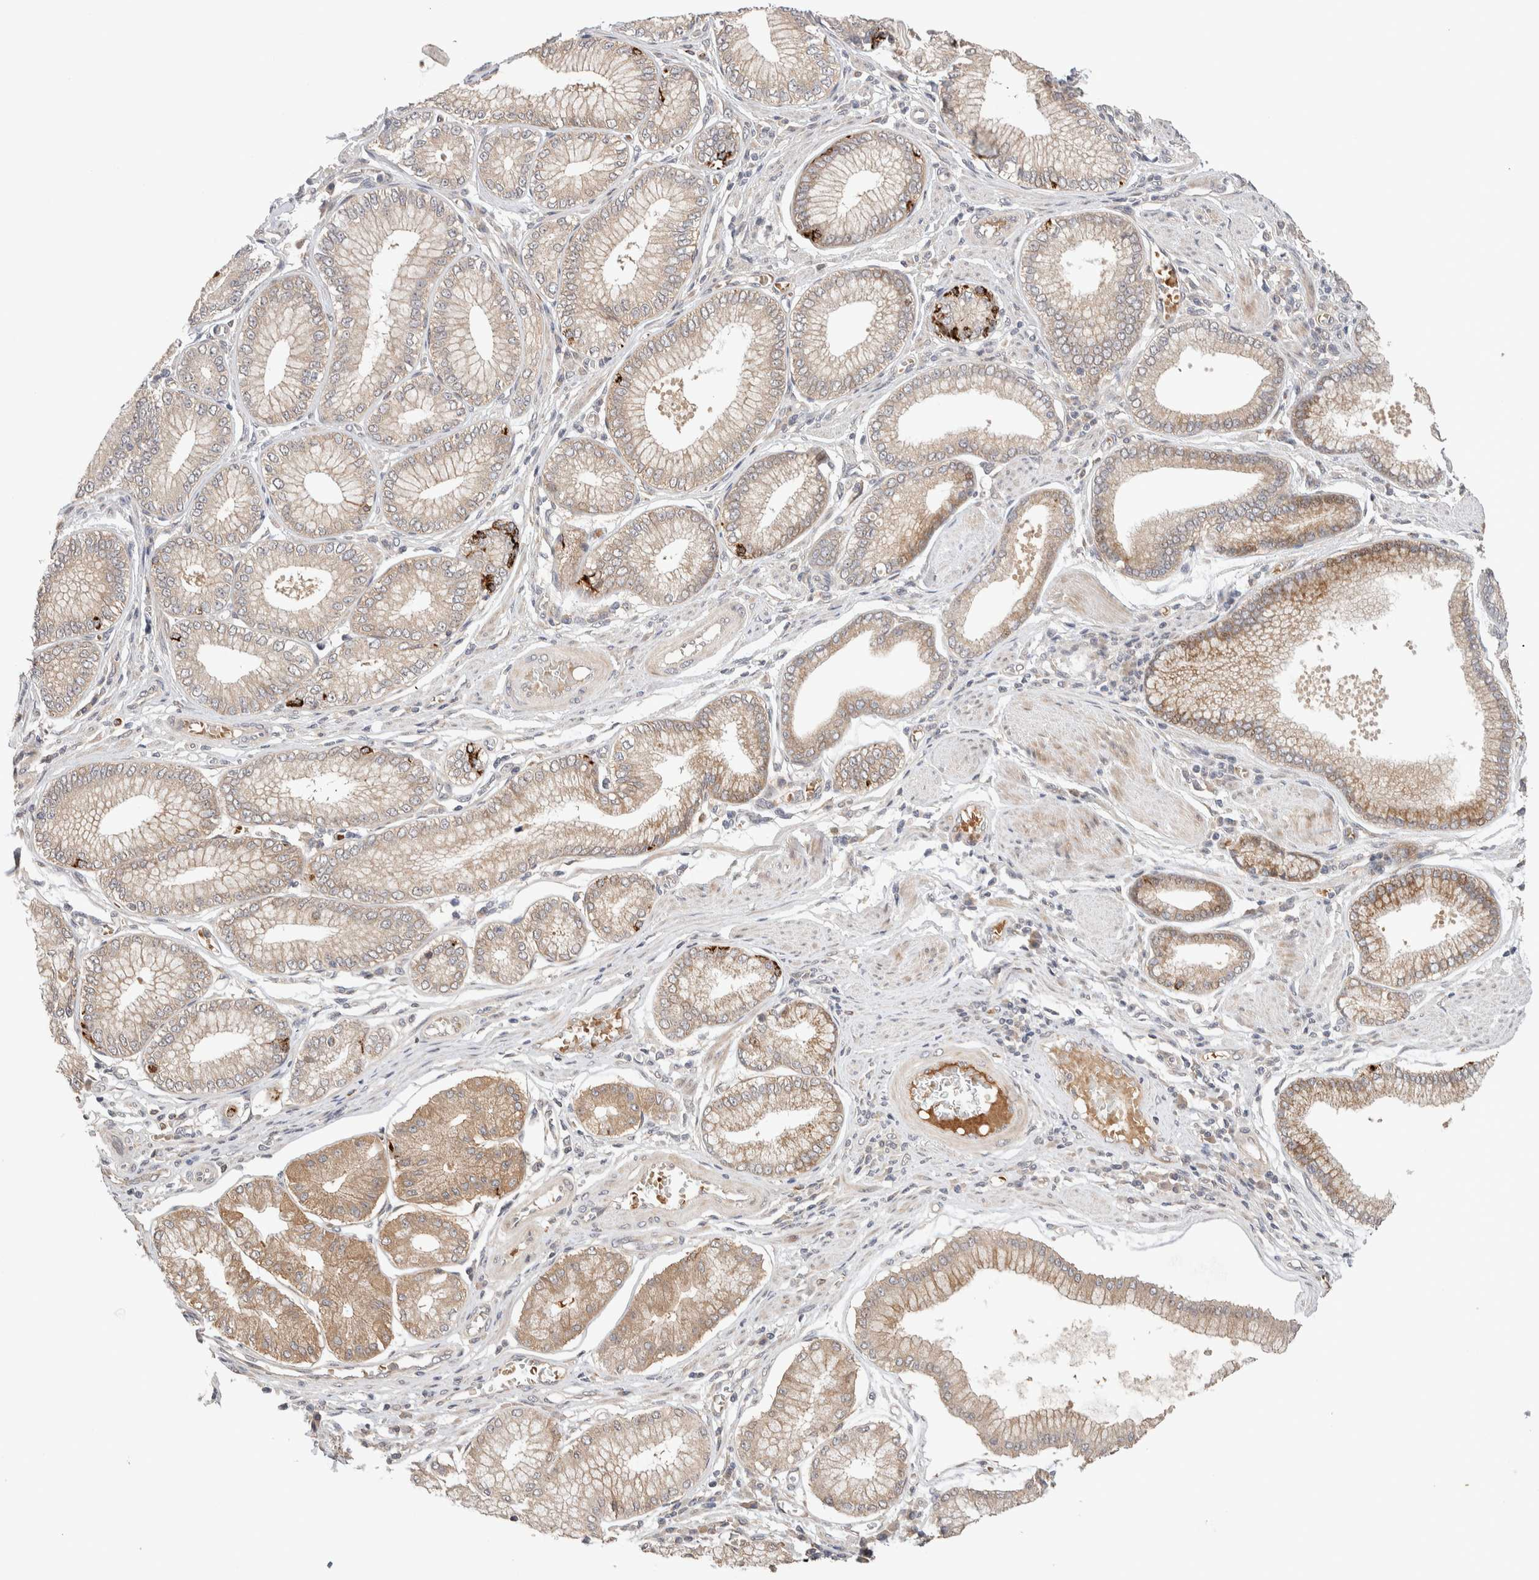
{"staining": {"intensity": "moderate", "quantity": ">75%", "location": "cytoplasmic/membranous"}, "tissue": "stomach cancer", "cell_type": "Tumor cells", "image_type": "cancer", "snomed": [{"axis": "morphology", "description": "Adenocarcinoma, NOS"}, {"axis": "topography", "description": "Stomach"}], "caption": "Protein staining of adenocarcinoma (stomach) tissue displays moderate cytoplasmic/membranous positivity in approximately >75% of tumor cells. (DAB IHC, brown staining for protein, blue staining for nuclei).", "gene": "CASK", "patient": {"sex": "male", "age": 59}}